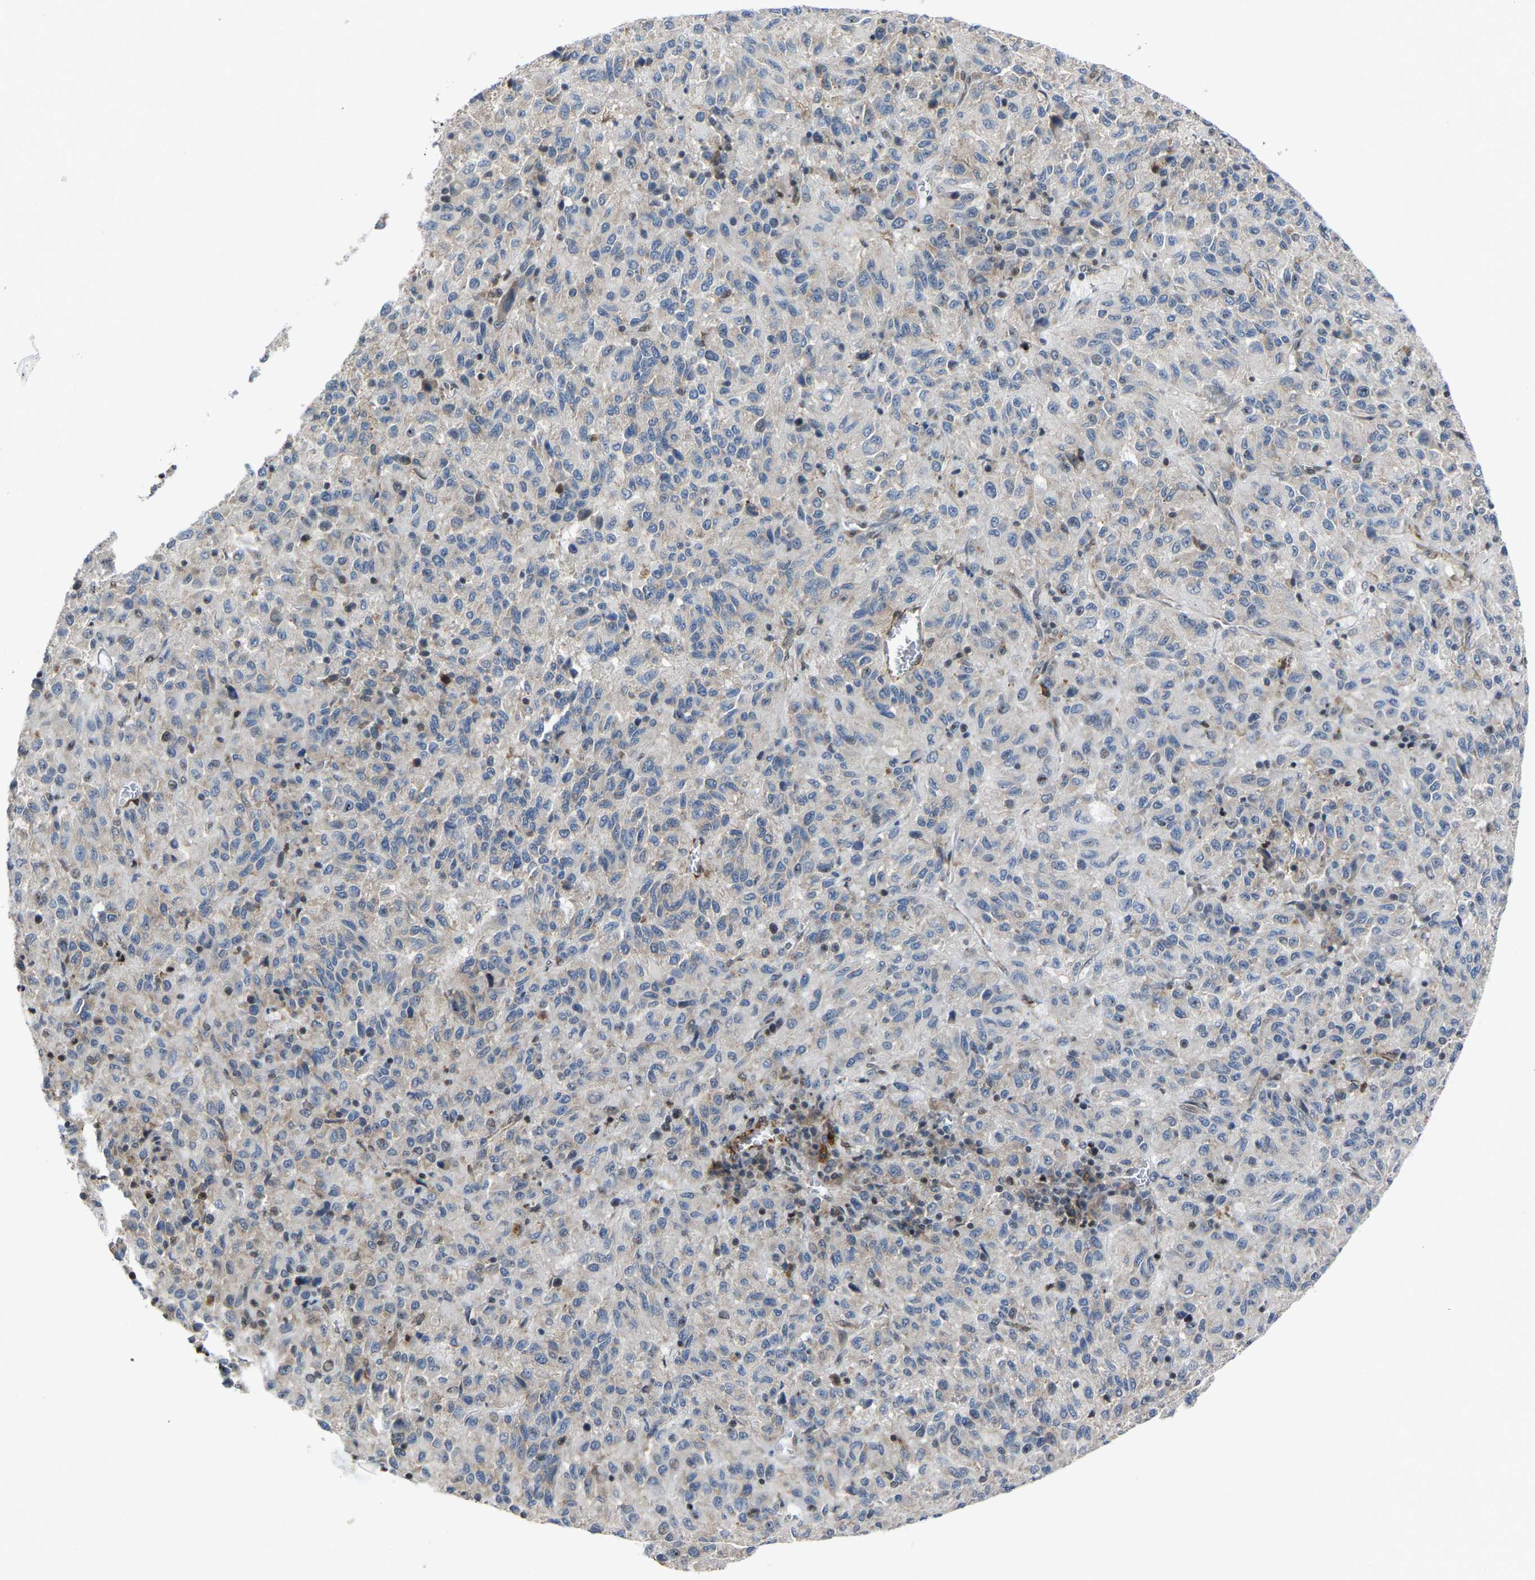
{"staining": {"intensity": "weak", "quantity": "<25%", "location": "cytoplasmic/membranous"}, "tissue": "melanoma", "cell_type": "Tumor cells", "image_type": "cancer", "snomed": [{"axis": "morphology", "description": "Malignant melanoma, Metastatic site"}, {"axis": "topography", "description": "Lung"}], "caption": "Immunohistochemistry micrograph of human melanoma stained for a protein (brown), which reveals no staining in tumor cells.", "gene": "DDX5", "patient": {"sex": "male", "age": 64}}